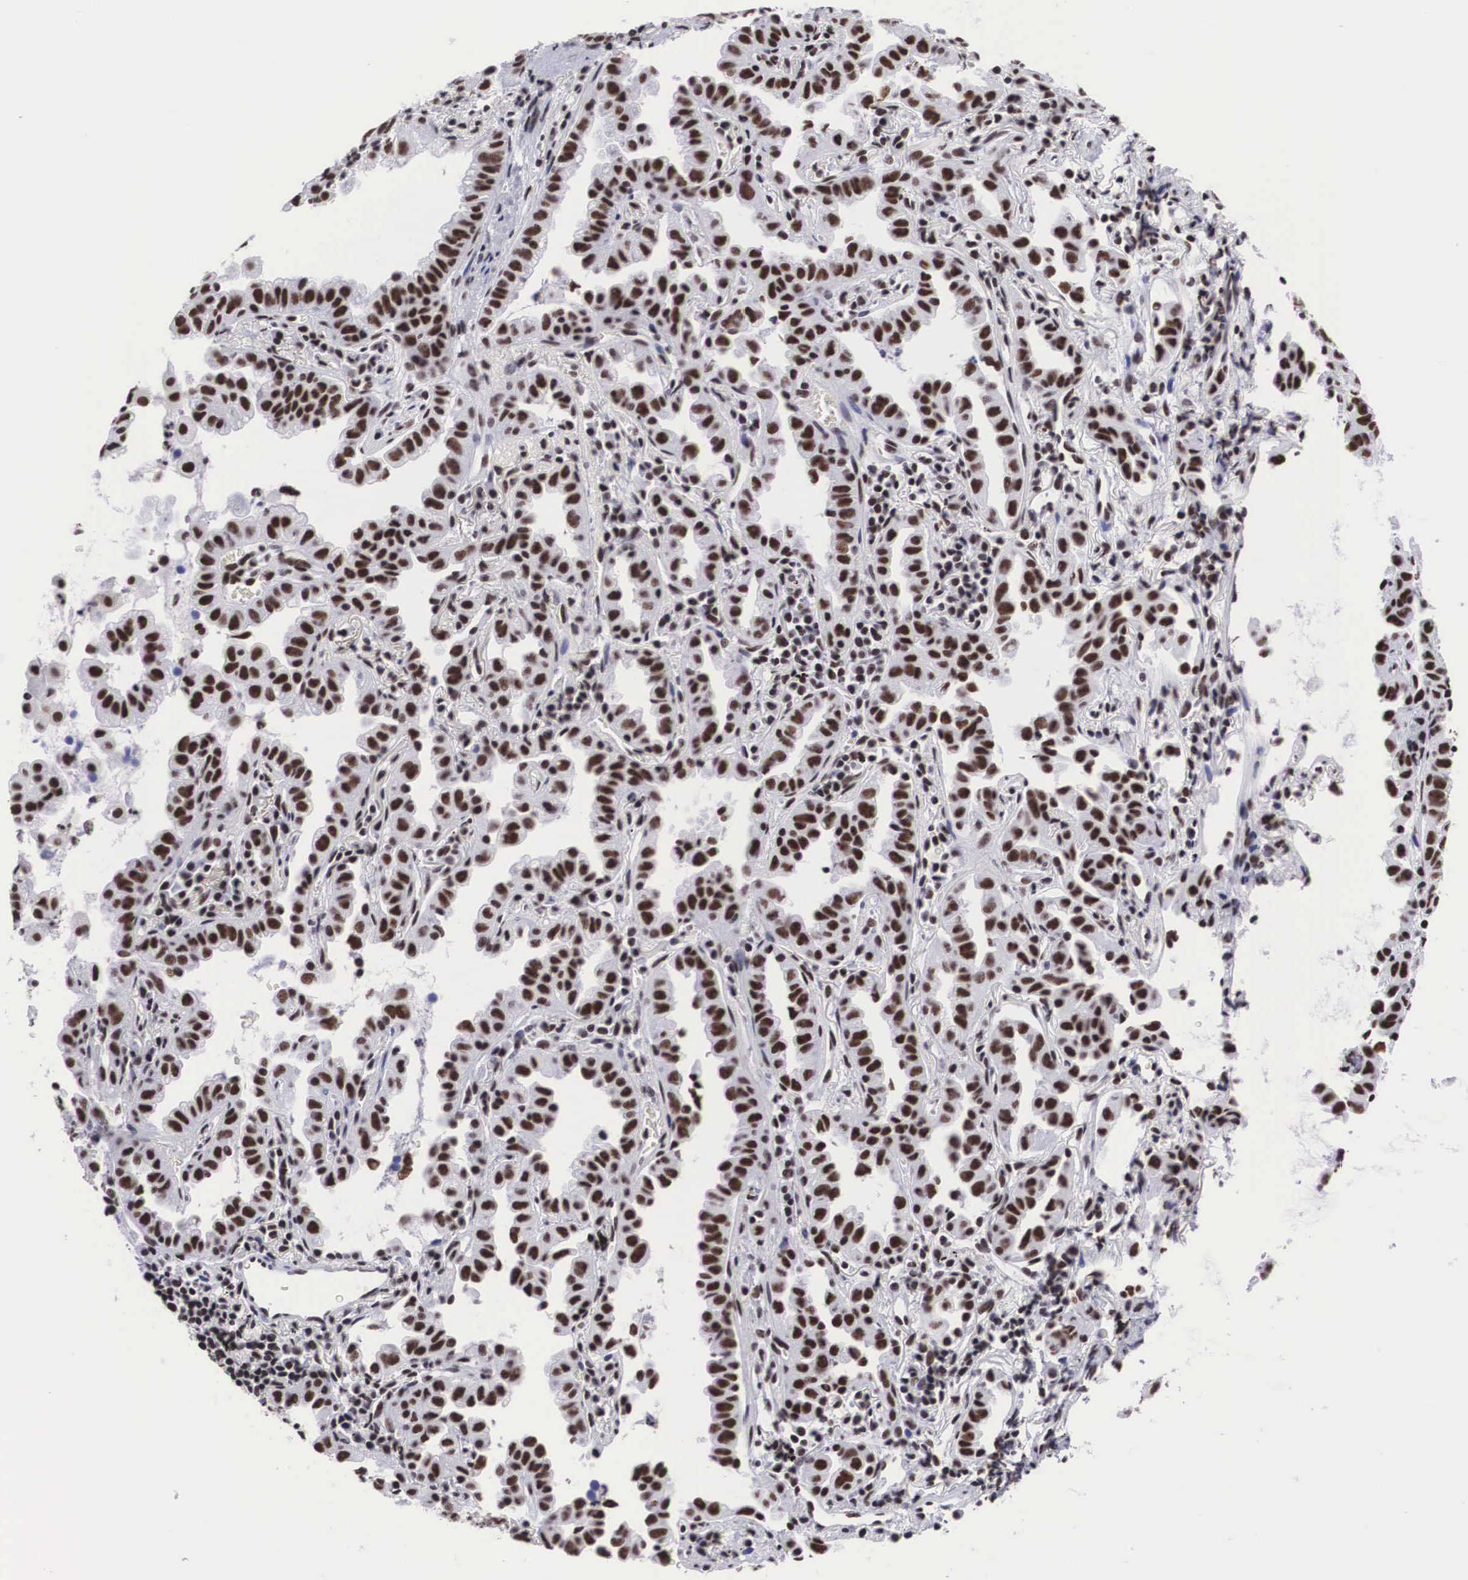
{"staining": {"intensity": "moderate", "quantity": ">75%", "location": "nuclear"}, "tissue": "lung cancer", "cell_type": "Tumor cells", "image_type": "cancer", "snomed": [{"axis": "morphology", "description": "Adenocarcinoma, NOS"}, {"axis": "topography", "description": "Lung"}], "caption": "About >75% of tumor cells in lung cancer show moderate nuclear protein positivity as visualized by brown immunohistochemical staining.", "gene": "SF3A1", "patient": {"sex": "female", "age": 50}}